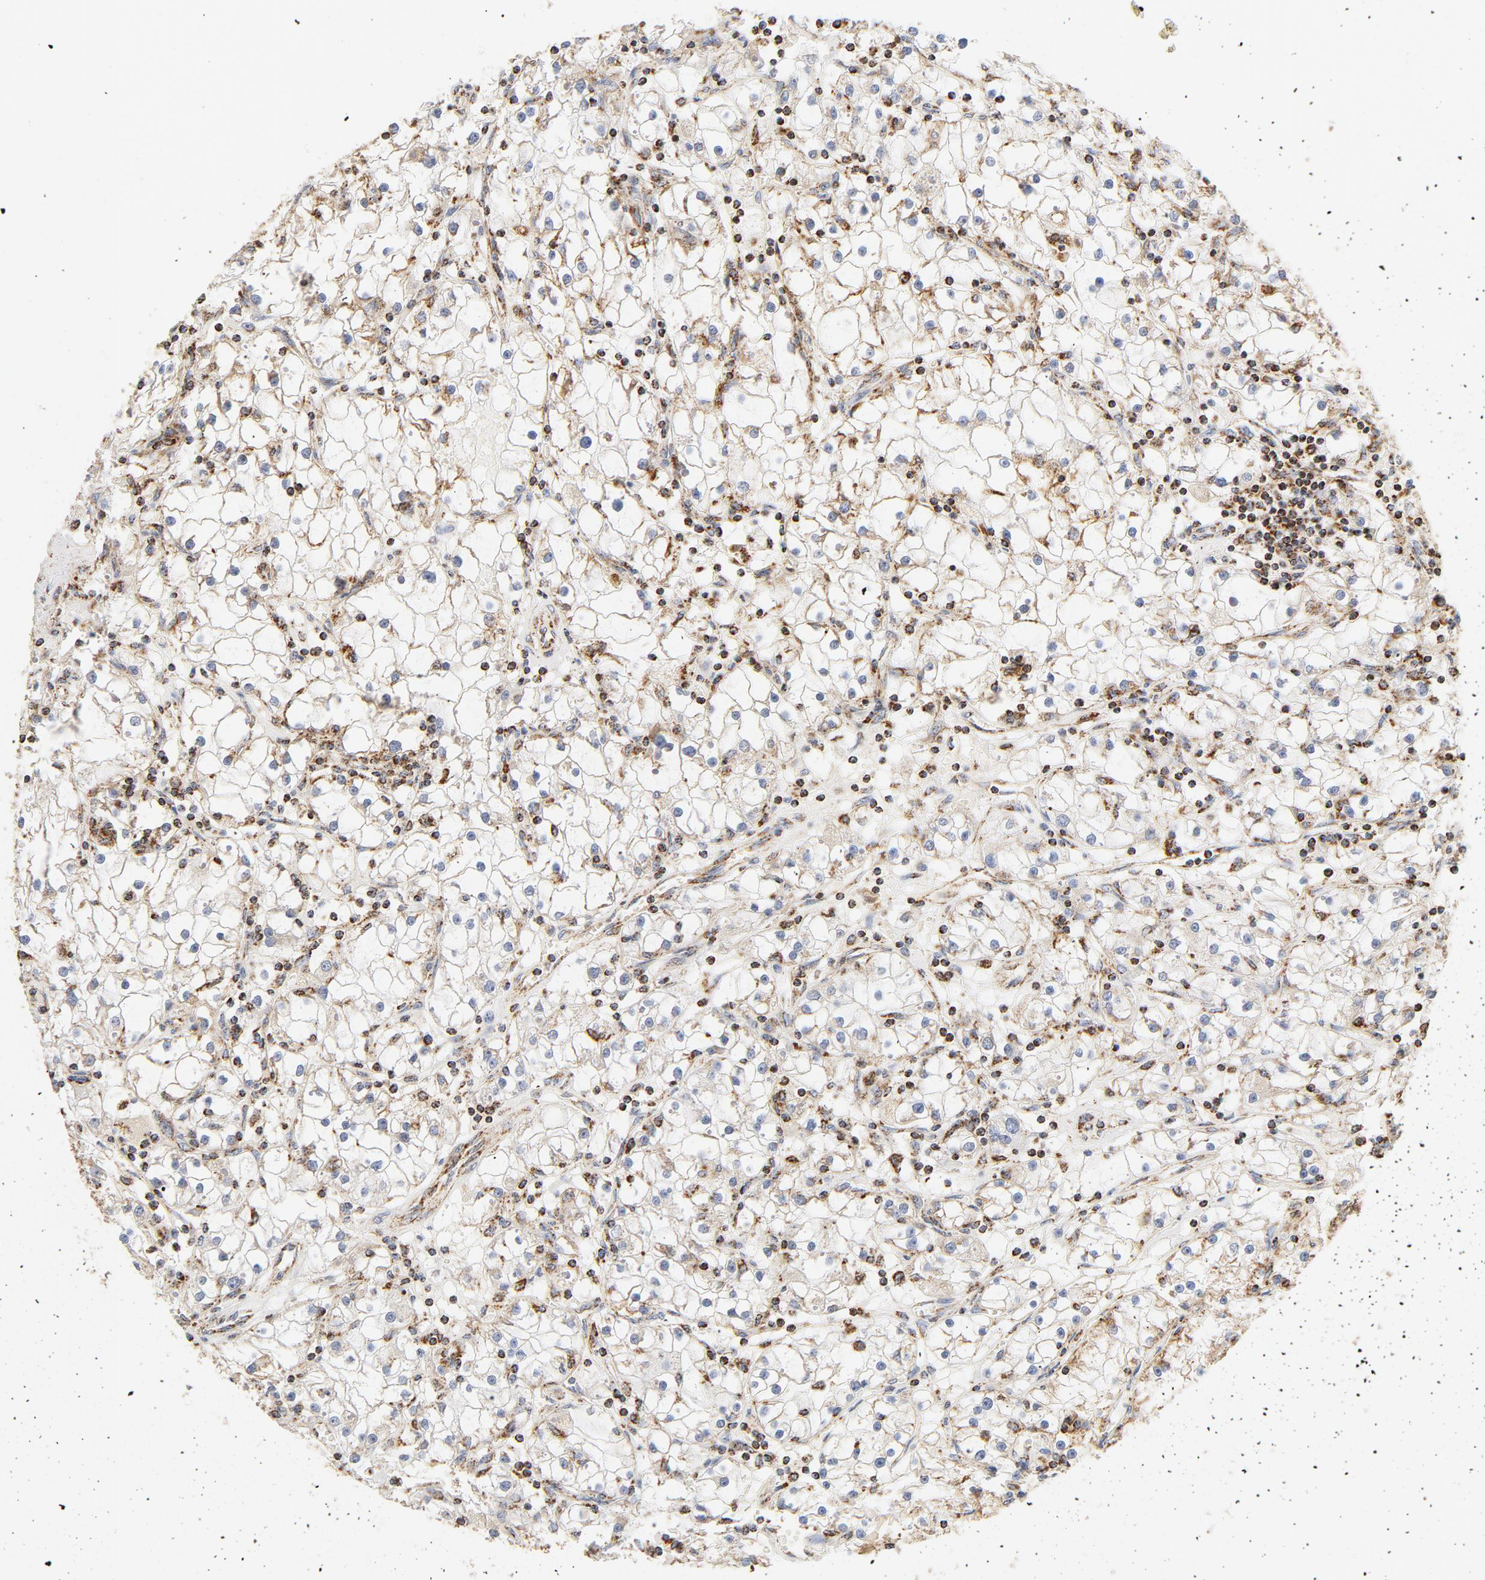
{"staining": {"intensity": "moderate", "quantity": "25%-75%", "location": "cytoplasmic/membranous"}, "tissue": "renal cancer", "cell_type": "Tumor cells", "image_type": "cancer", "snomed": [{"axis": "morphology", "description": "Adenocarcinoma, NOS"}, {"axis": "topography", "description": "Kidney"}], "caption": "Tumor cells display medium levels of moderate cytoplasmic/membranous expression in approximately 25%-75% of cells in human renal cancer (adenocarcinoma).", "gene": "COX4I1", "patient": {"sex": "male", "age": 56}}